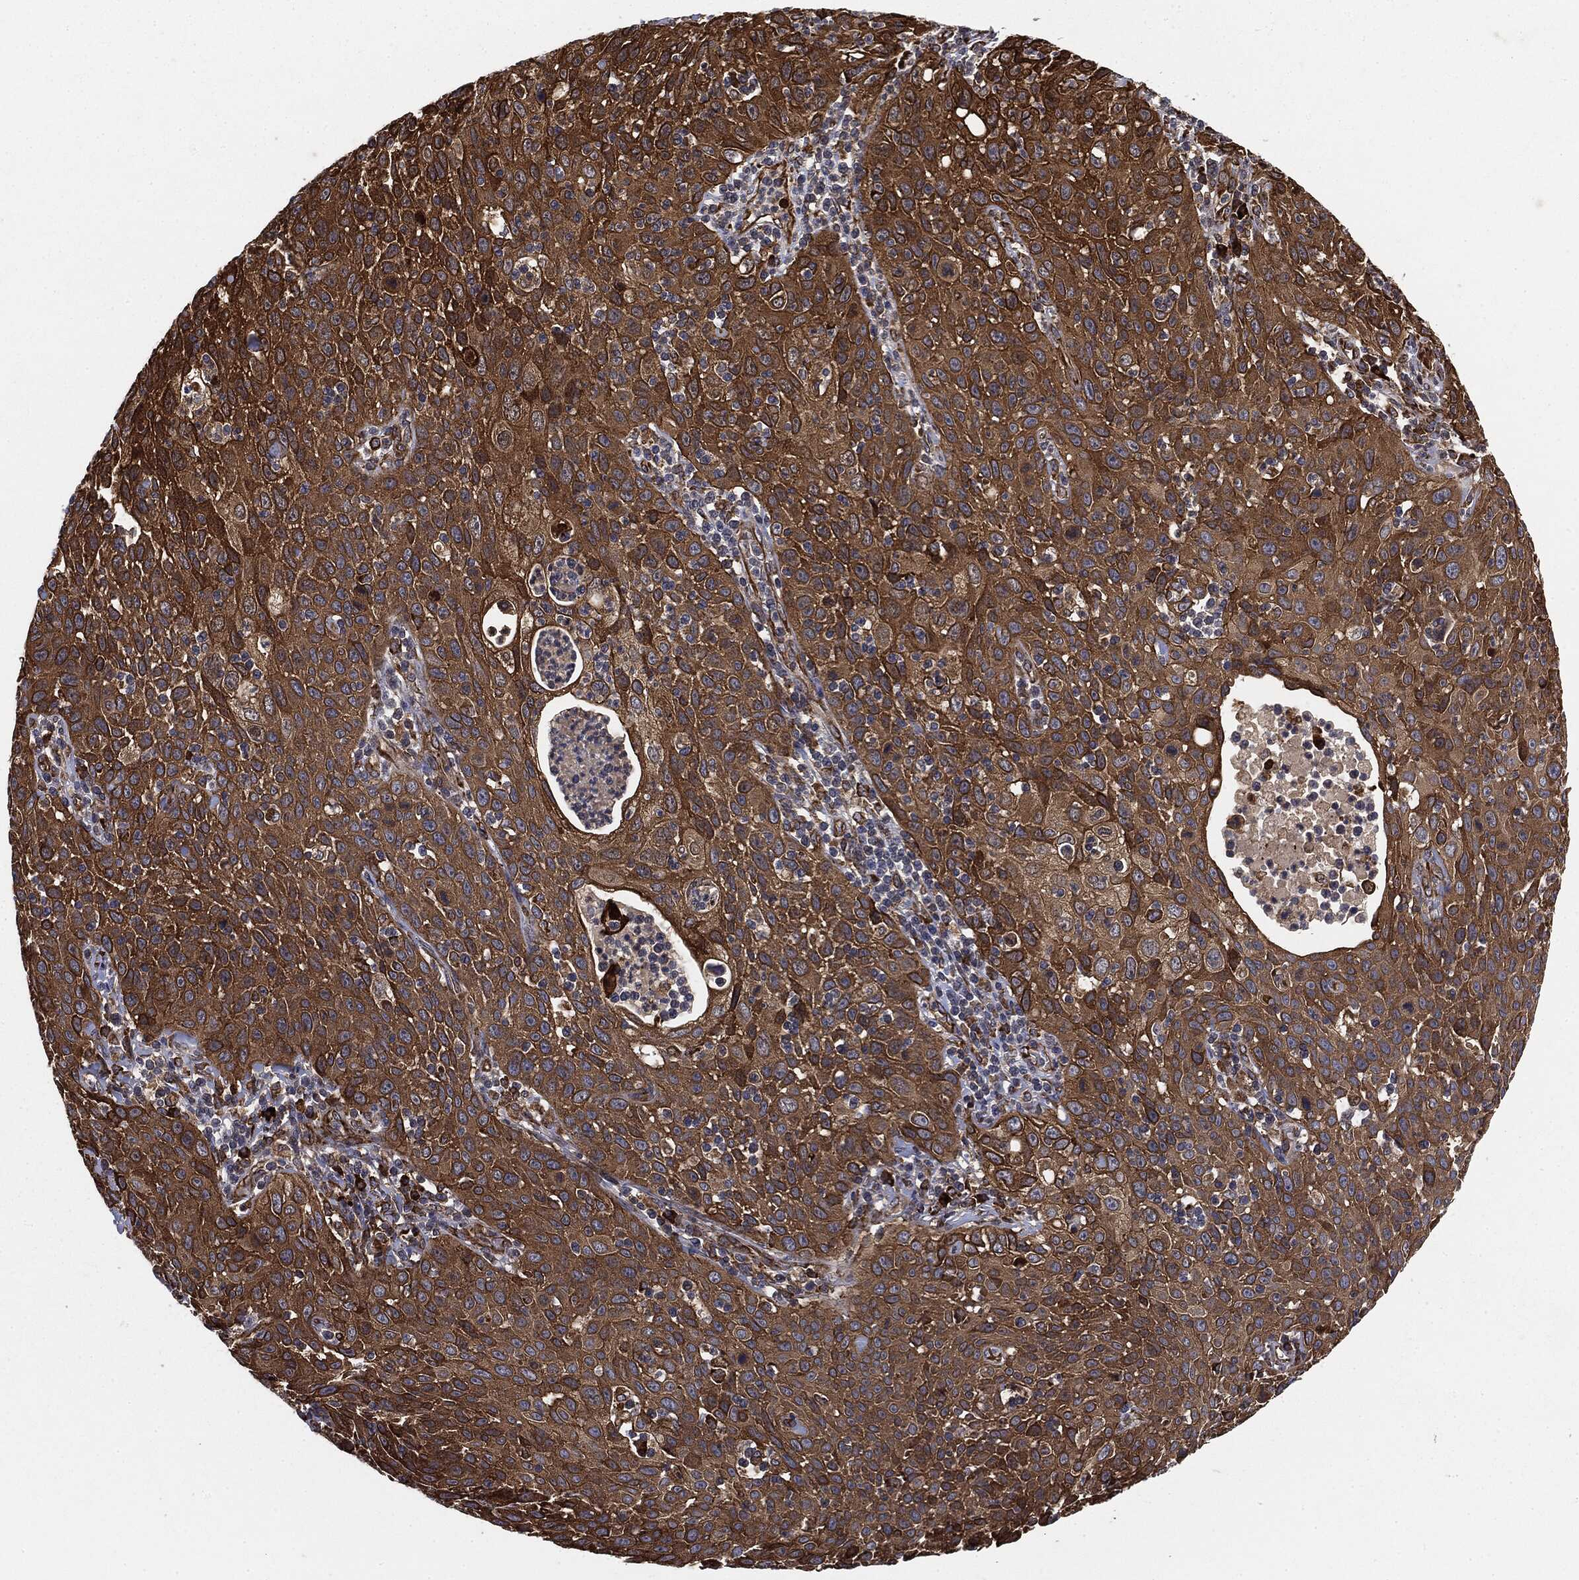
{"staining": {"intensity": "strong", "quantity": ">75%", "location": "cytoplasmic/membranous"}, "tissue": "cervical cancer", "cell_type": "Tumor cells", "image_type": "cancer", "snomed": [{"axis": "morphology", "description": "Squamous cell carcinoma, NOS"}, {"axis": "topography", "description": "Cervix"}], "caption": "IHC of squamous cell carcinoma (cervical) reveals high levels of strong cytoplasmic/membranous positivity in approximately >75% of tumor cells. The staining was performed using DAB (3,3'-diaminobenzidine) to visualize the protein expression in brown, while the nuclei were stained in blue with hematoxylin (Magnification: 20x).", "gene": "CYLD", "patient": {"sex": "female", "age": 26}}